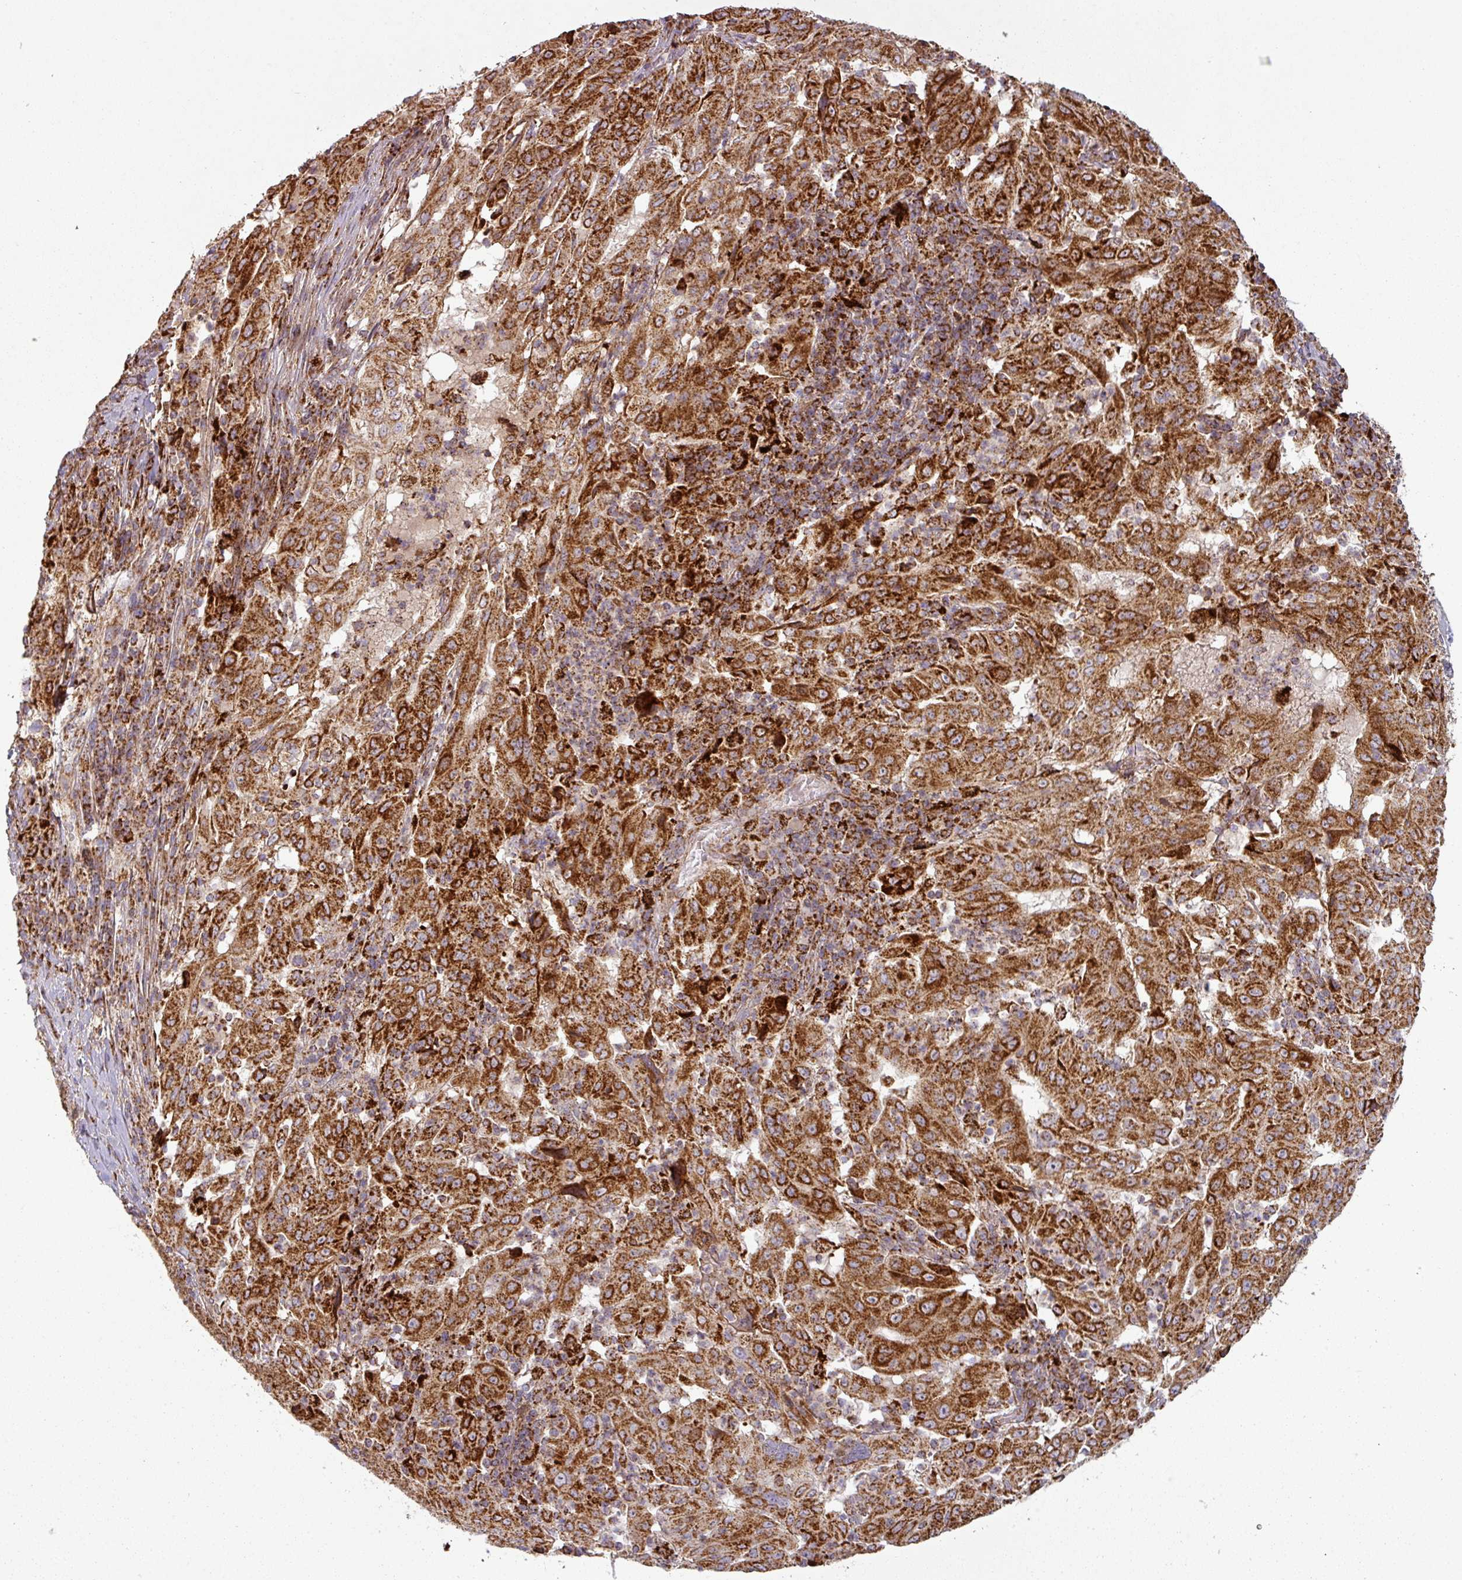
{"staining": {"intensity": "strong", "quantity": ">75%", "location": "cytoplasmic/membranous"}, "tissue": "pancreatic cancer", "cell_type": "Tumor cells", "image_type": "cancer", "snomed": [{"axis": "morphology", "description": "Adenocarcinoma, NOS"}, {"axis": "topography", "description": "Pancreas"}], "caption": "Approximately >75% of tumor cells in pancreatic cancer display strong cytoplasmic/membranous protein staining as visualized by brown immunohistochemical staining.", "gene": "GPD2", "patient": {"sex": "male", "age": 63}}